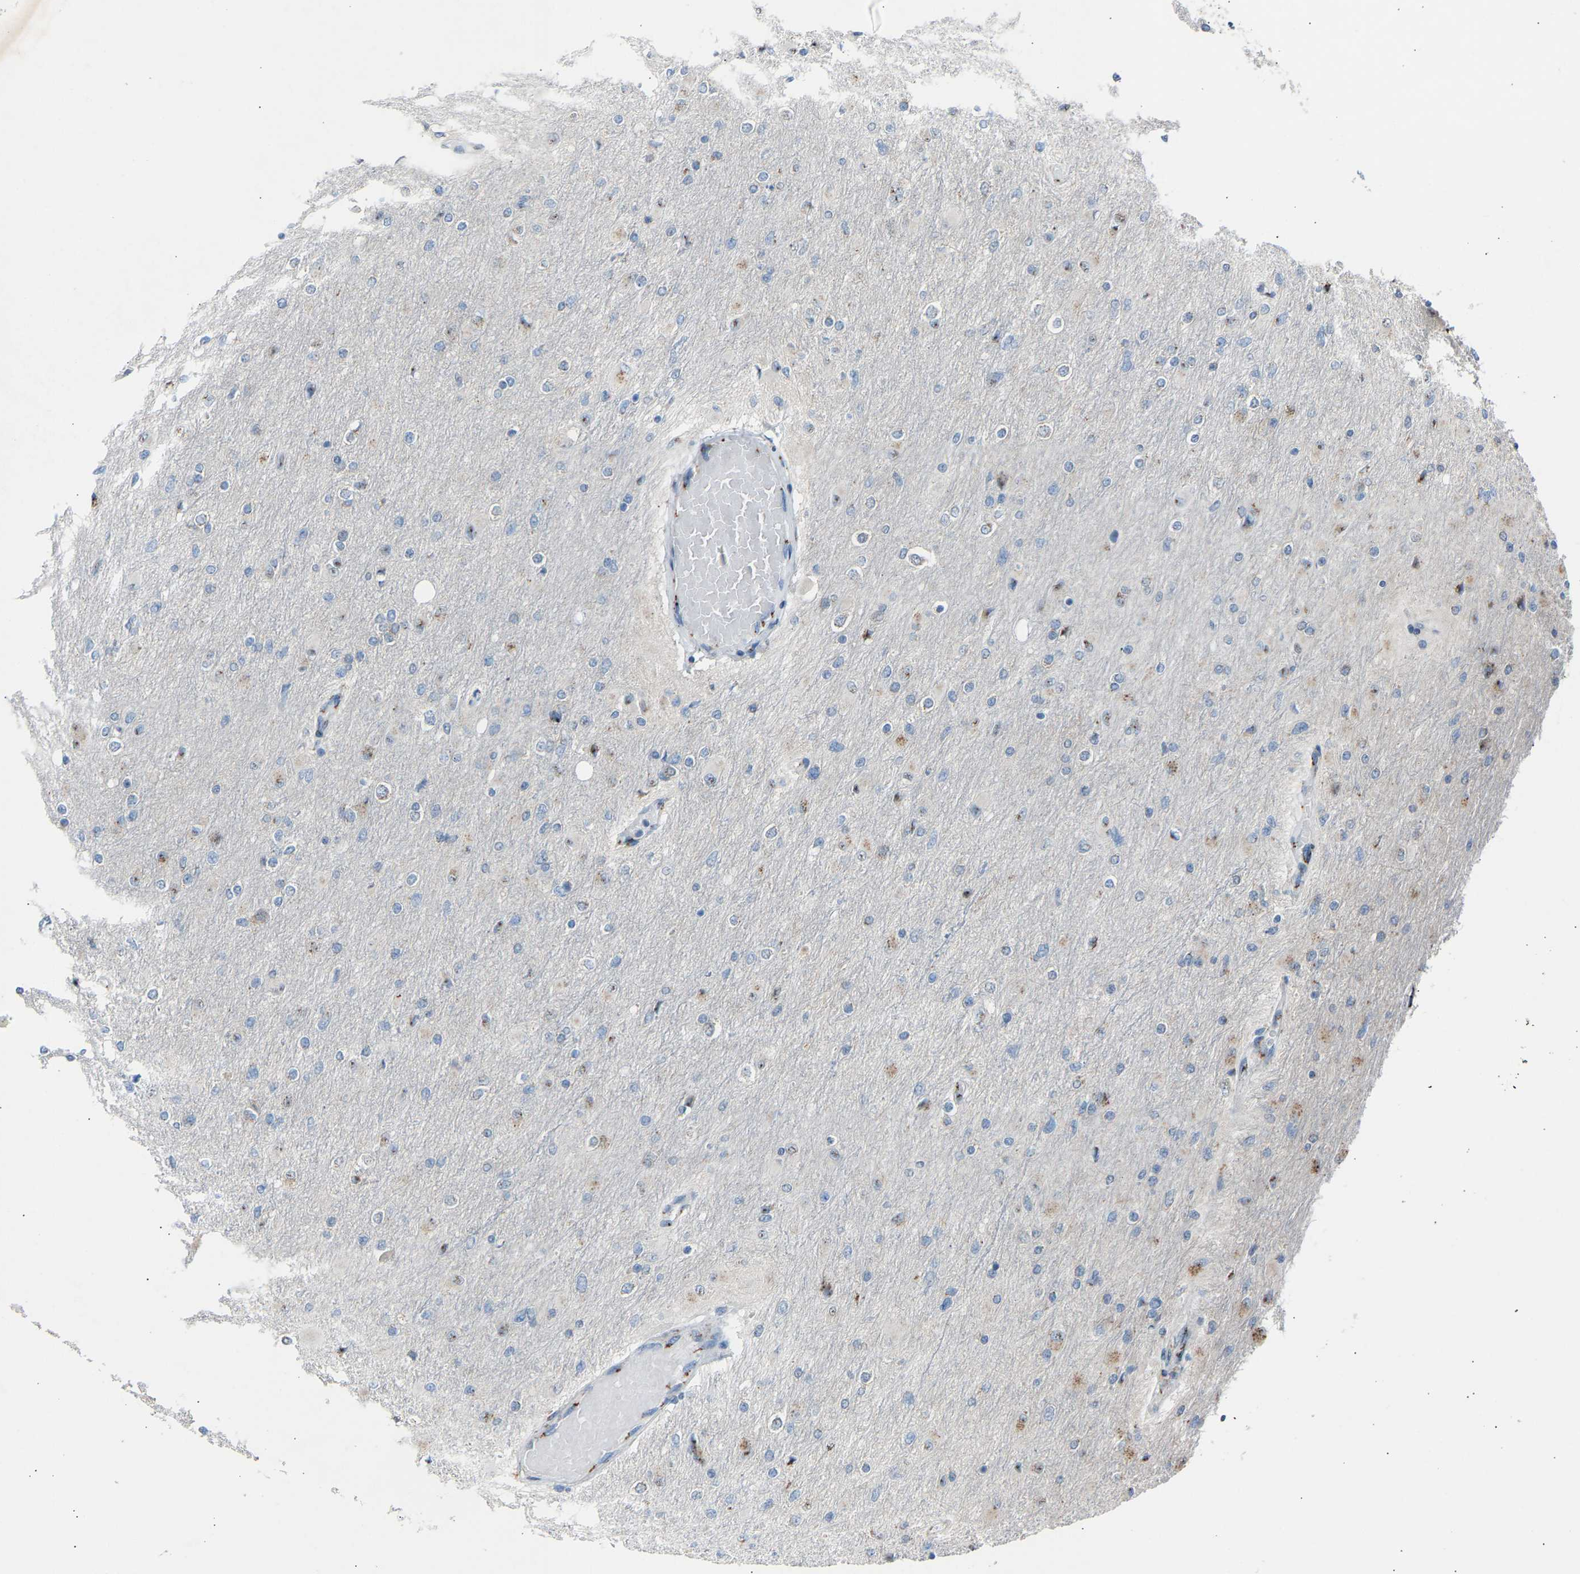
{"staining": {"intensity": "negative", "quantity": "none", "location": "none"}, "tissue": "glioma", "cell_type": "Tumor cells", "image_type": "cancer", "snomed": [{"axis": "morphology", "description": "Glioma, malignant, High grade"}, {"axis": "topography", "description": "Cerebral cortex"}], "caption": "High magnification brightfield microscopy of glioma stained with DAB (brown) and counterstained with hematoxylin (blue): tumor cells show no significant positivity.", "gene": "CYREN", "patient": {"sex": "female", "age": 36}}